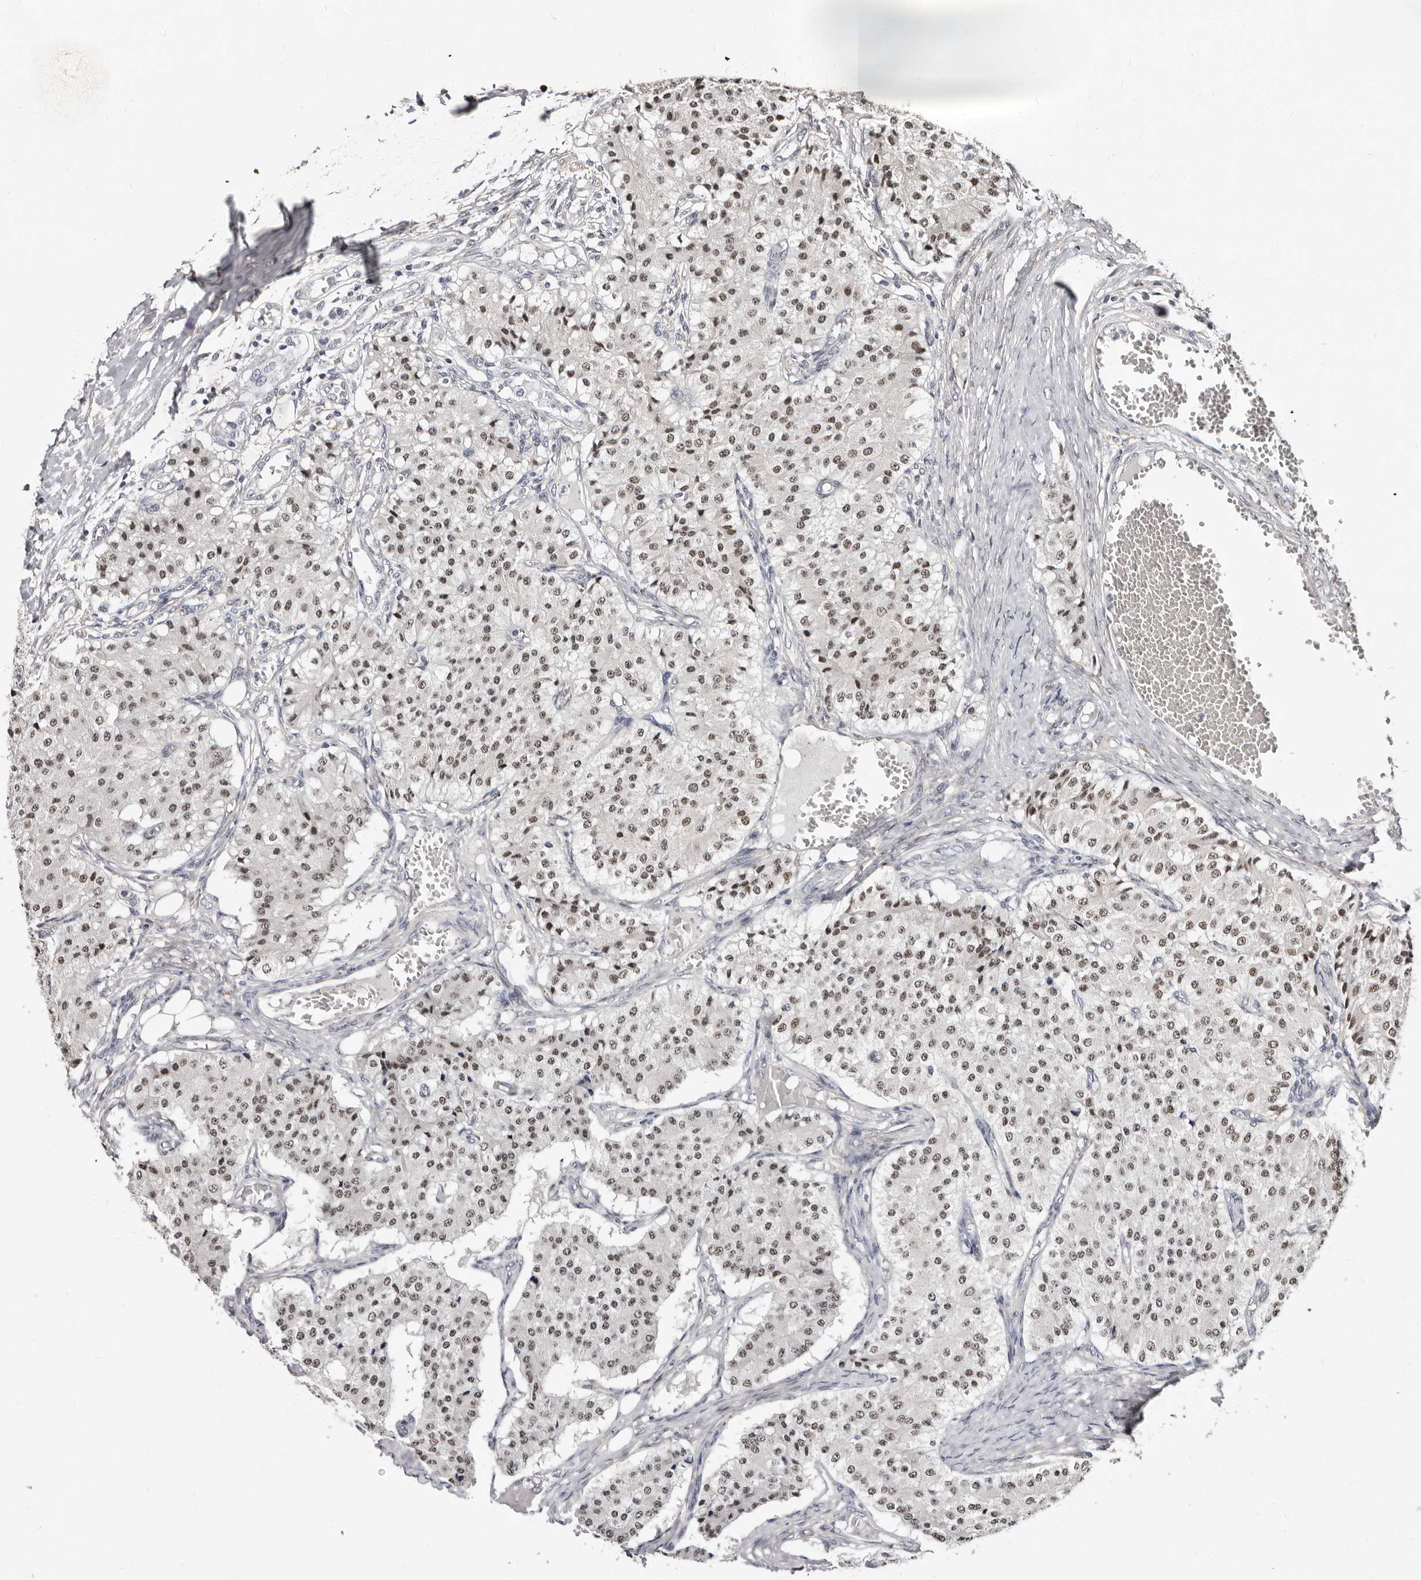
{"staining": {"intensity": "moderate", "quantity": ">75%", "location": "nuclear"}, "tissue": "carcinoid", "cell_type": "Tumor cells", "image_type": "cancer", "snomed": [{"axis": "morphology", "description": "Carcinoid, malignant, NOS"}, {"axis": "topography", "description": "Colon"}], "caption": "Moderate nuclear protein positivity is seen in about >75% of tumor cells in carcinoid.", "gene": "KHDRBS2", "patient": {"sex": "female", "age": 52}}